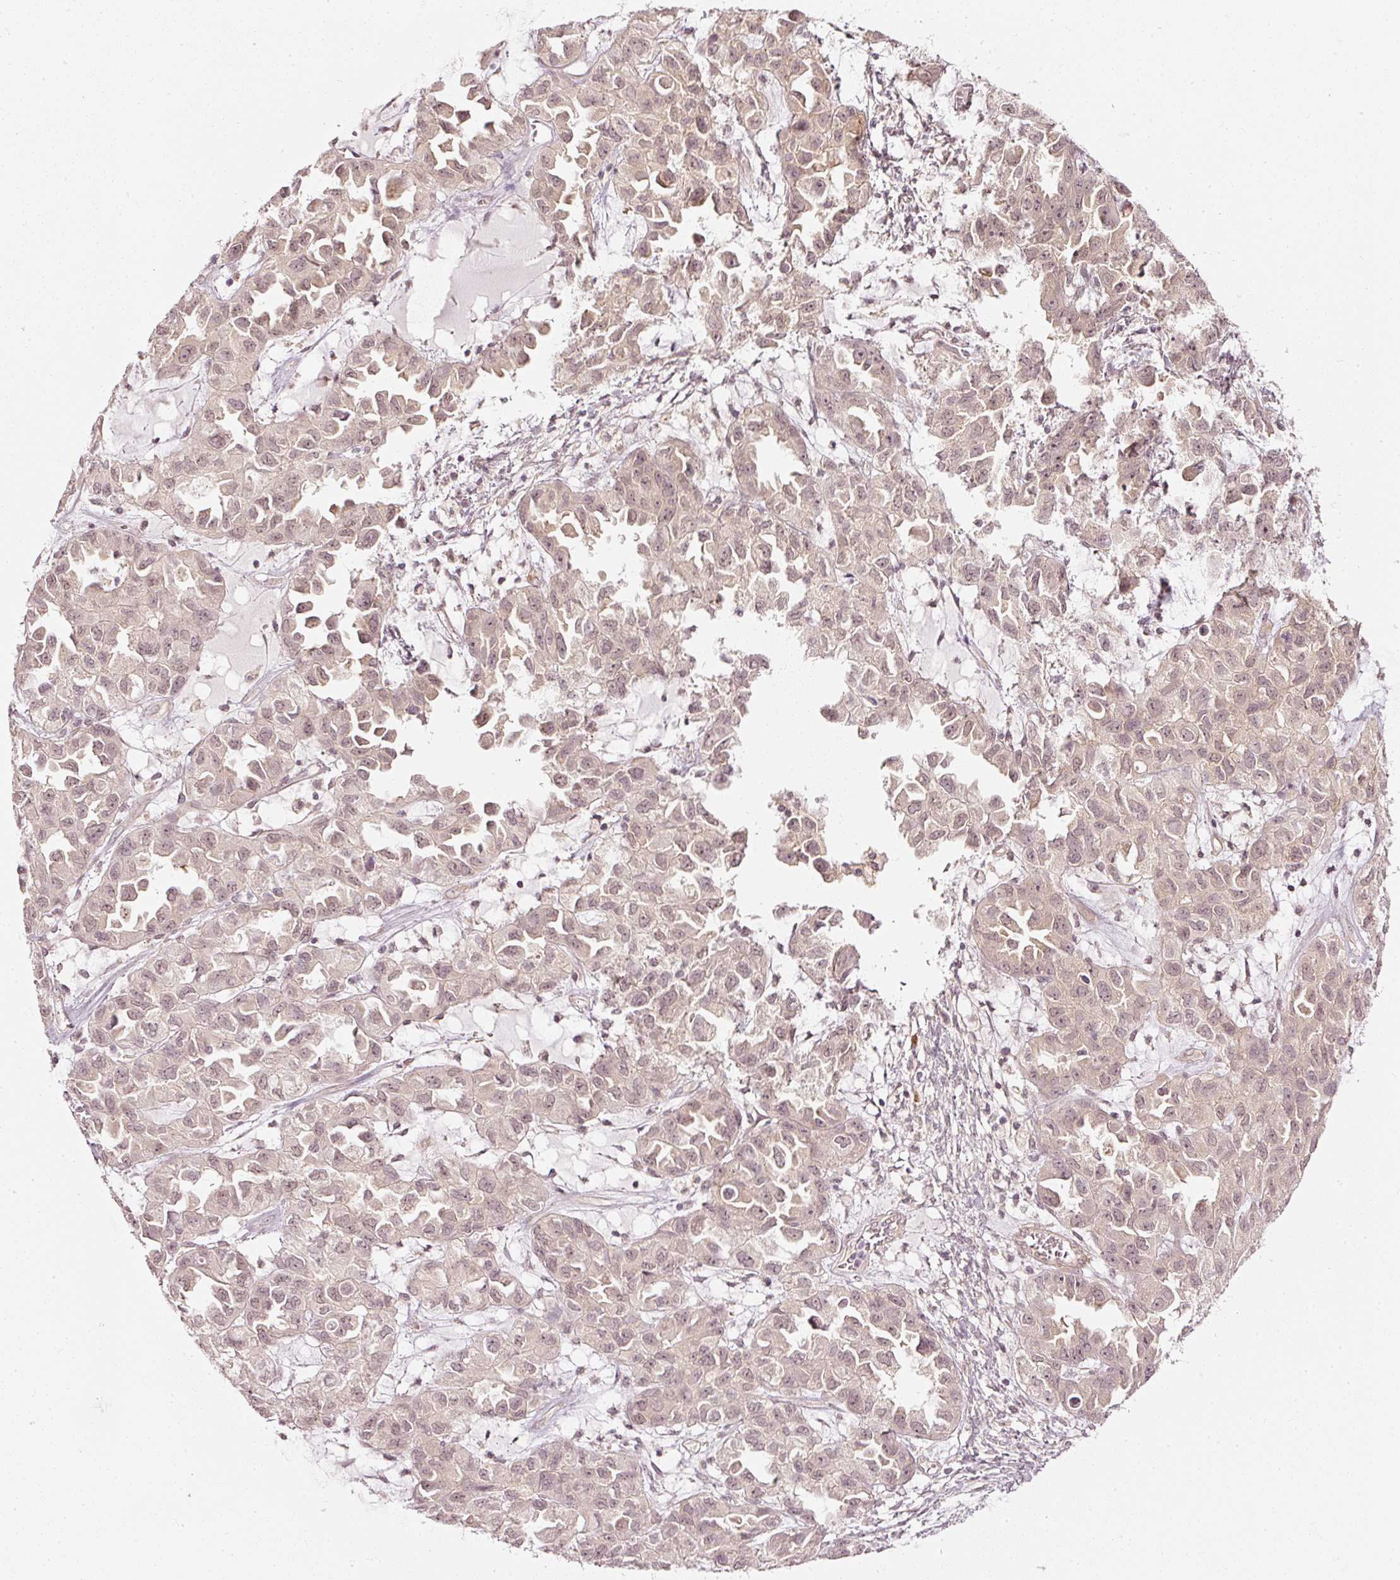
{"staining": {"intensity": "negative", "quantity": "none", "location": "none"}, "tissue": "ovarian cancer", "cell_type": "Tumor cells", "image_type": "cancer", "snomed": [{"axis": "morphology", "description": "Cystadenocarcinoma, serous, NOS"}, {"axis": "topography", "description": "Ovary"}], "caption": "Ovarian cancer (serous cystadenocarcinoma) was stained to show a protein in brown. There is no significant expression in tumor cells.", "gene": "DRD2", "patient": {"sex": "female", "age": 84}}